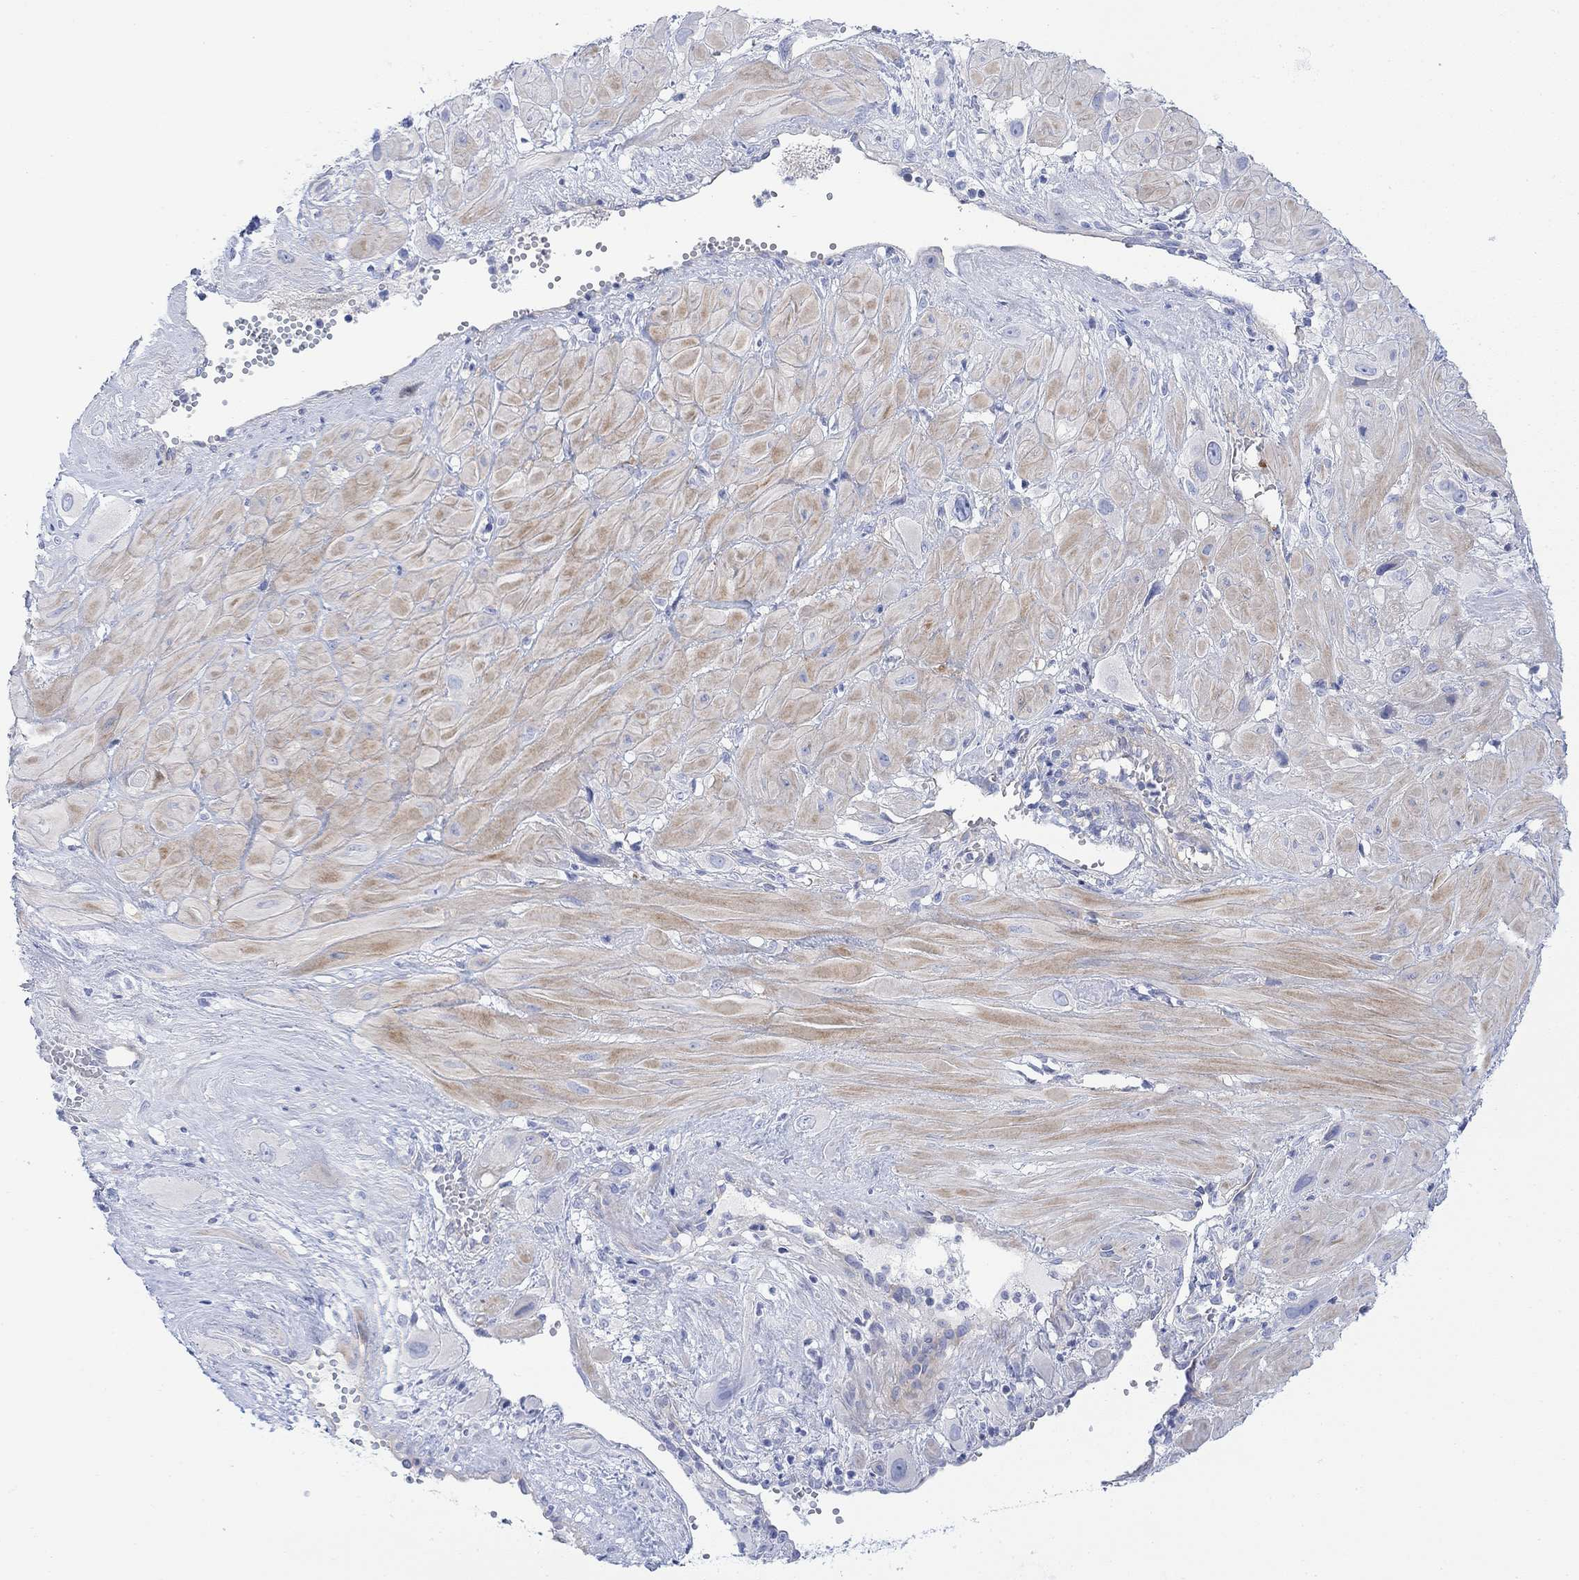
{"staining": {"intensity": "negative", "quantity": "none", "location": "none"}, "tissue": "cervical cancer", "cell_type": "Tumor cells", "image_type": "cancer", "snomed": [{"axis": "morphology", "description": "Squamous cell carcinoma, NOS"}, {"axis": "topography", "description": "Cervix"}], "caption": "Photomicrograph shows no protein expression in tumor cells of cervical cancer (squamous cell carcinoma) tissue. Brightfield microscopy of IHC stained with DAB (brown) and hematoxylin (blue), captured at high magnification.", "gene": "TLDC2", "patient": {"sex": "female", "age": 34}}